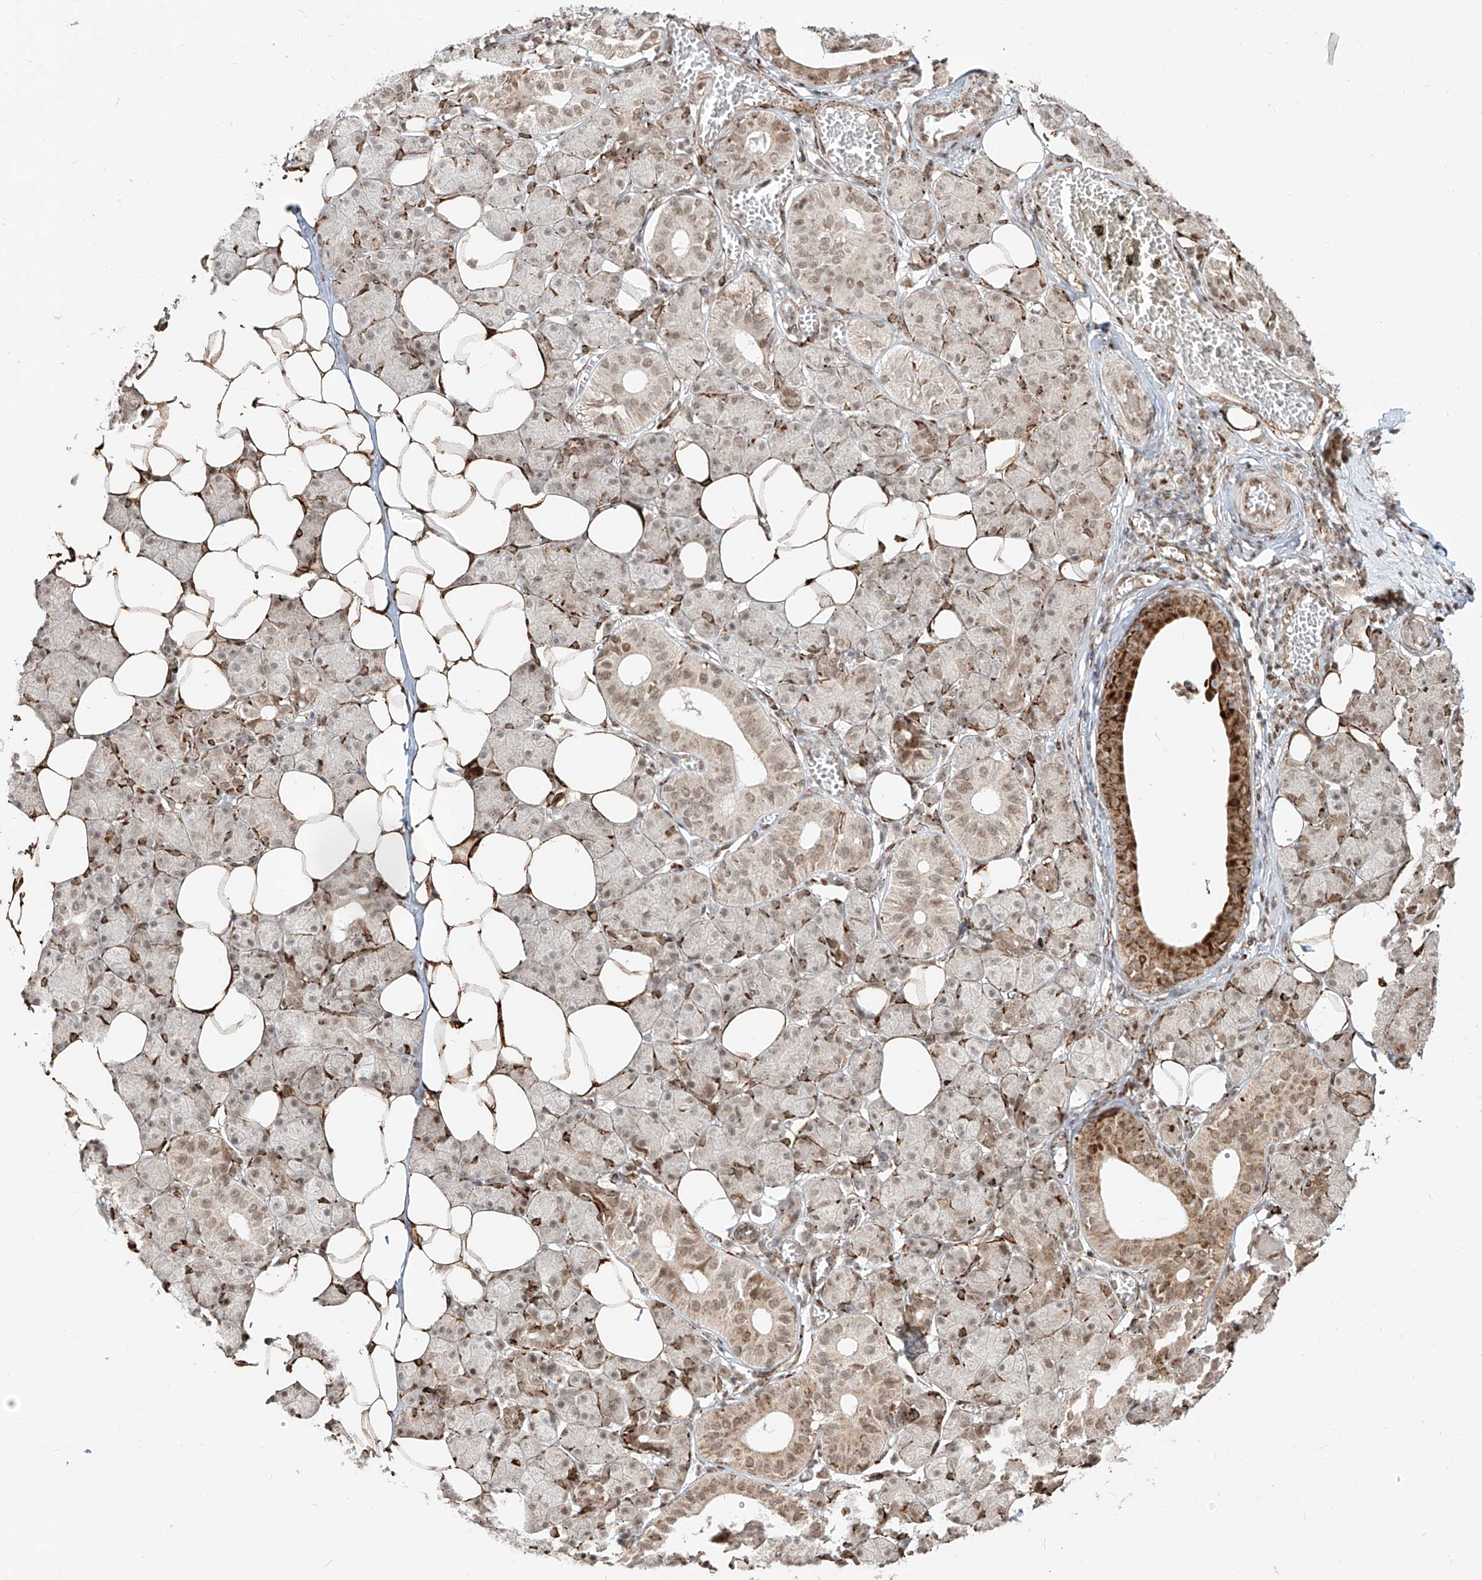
{"staining": {"intensity": "moderate", "quantity": "25%-75%", "location": "cytoplasmic/membranous,nuclear"}, "tissue": "salivary gland", "cell_type": "Glandular cells", "image_type": "normal", "snomed": [{"axis": "morphology", "description": "Normal tissue, NOS"}, {"axis": "topography", "description": "Salivary gland"}], "caption": "Protein expression analysis of unremarkable salivary gland reveals moderate cytoplasmic/membranous,nuclear staining in approximately 25%-75% of glandular cells.", "gene": "ZNF710", "patient": {"sex": "female", "age": 33}}